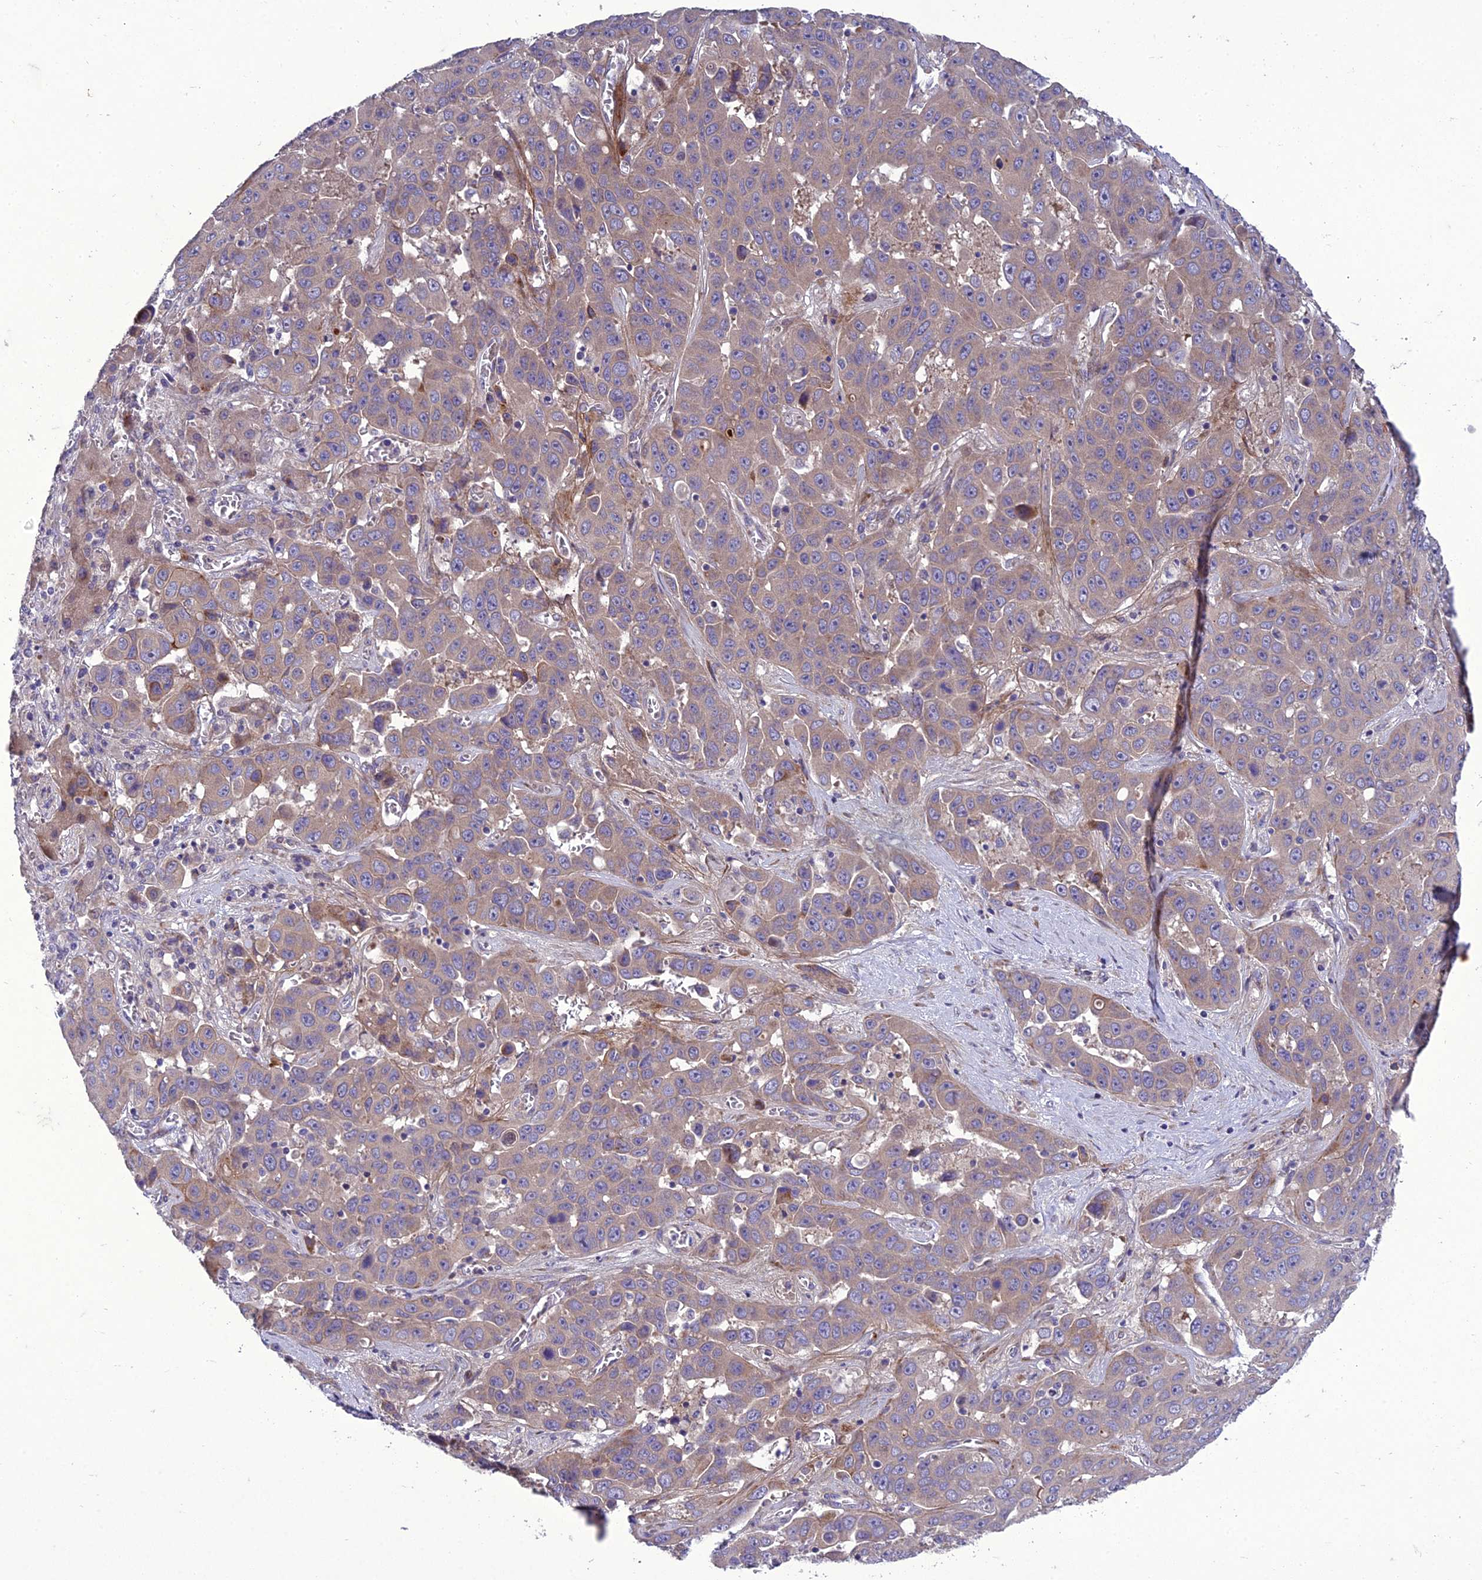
{"staining": {"intensity": "weak", "quantity": ">75%", "location": "cytoplasmic/membranous"}, "tissue": "liver cancer", "cell_type": "Tumor cells", "image_type": "cancer", "snomed": [{"axis": "morphology", "description": "Cholangiocarcinoma"}, {"axis": "topography", "description": "Liver"}], "caption": "Protein expression analysis of liver cholangiocarcinoma exhibits weak cytoplasmic/membranous expression in approximately >75% of tumor cells.", "gene": "ADIPOR2", "patient": {"sex": "female", "age": 52}}